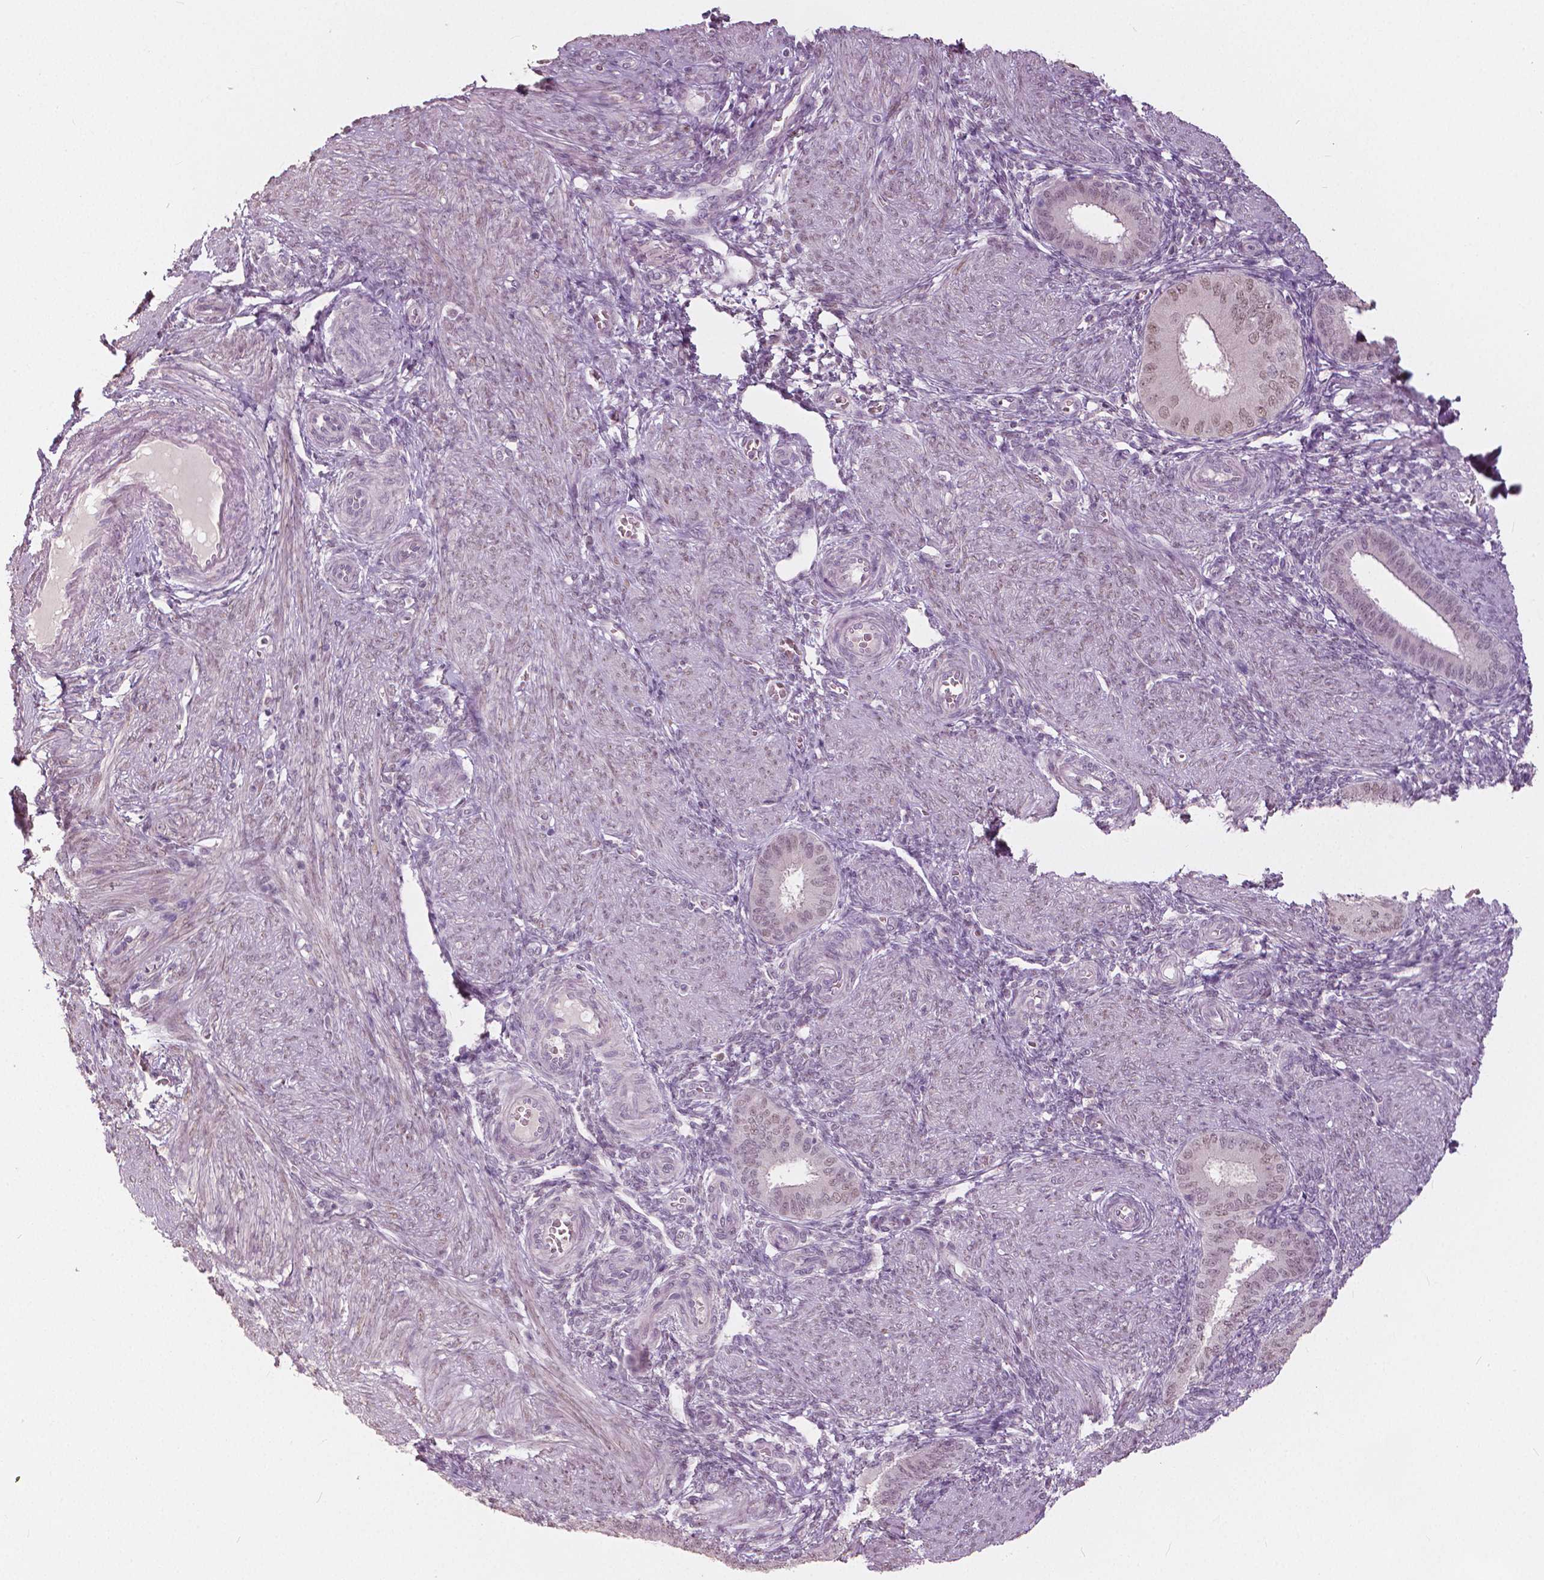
{"staining": {"intensity": "negative", "quantity": "none", "location": "none"}, "tissue": "endometrium", "cell_type": "Cells in endometrial stroma", "image_type": "normal", "snomed": [{"axis": "morphology", "description": "Normal tissue, NOS"}, {"axis": "topography", "description": "Endometrium"}], "caption": "This is an immunohistochemistry (IHC) micrograph of unremarkable endometrium. There is no positivity in cells in endometrial stroma.", "gene": "NANOG", "patient": {"sex": "female", "age": 39}}